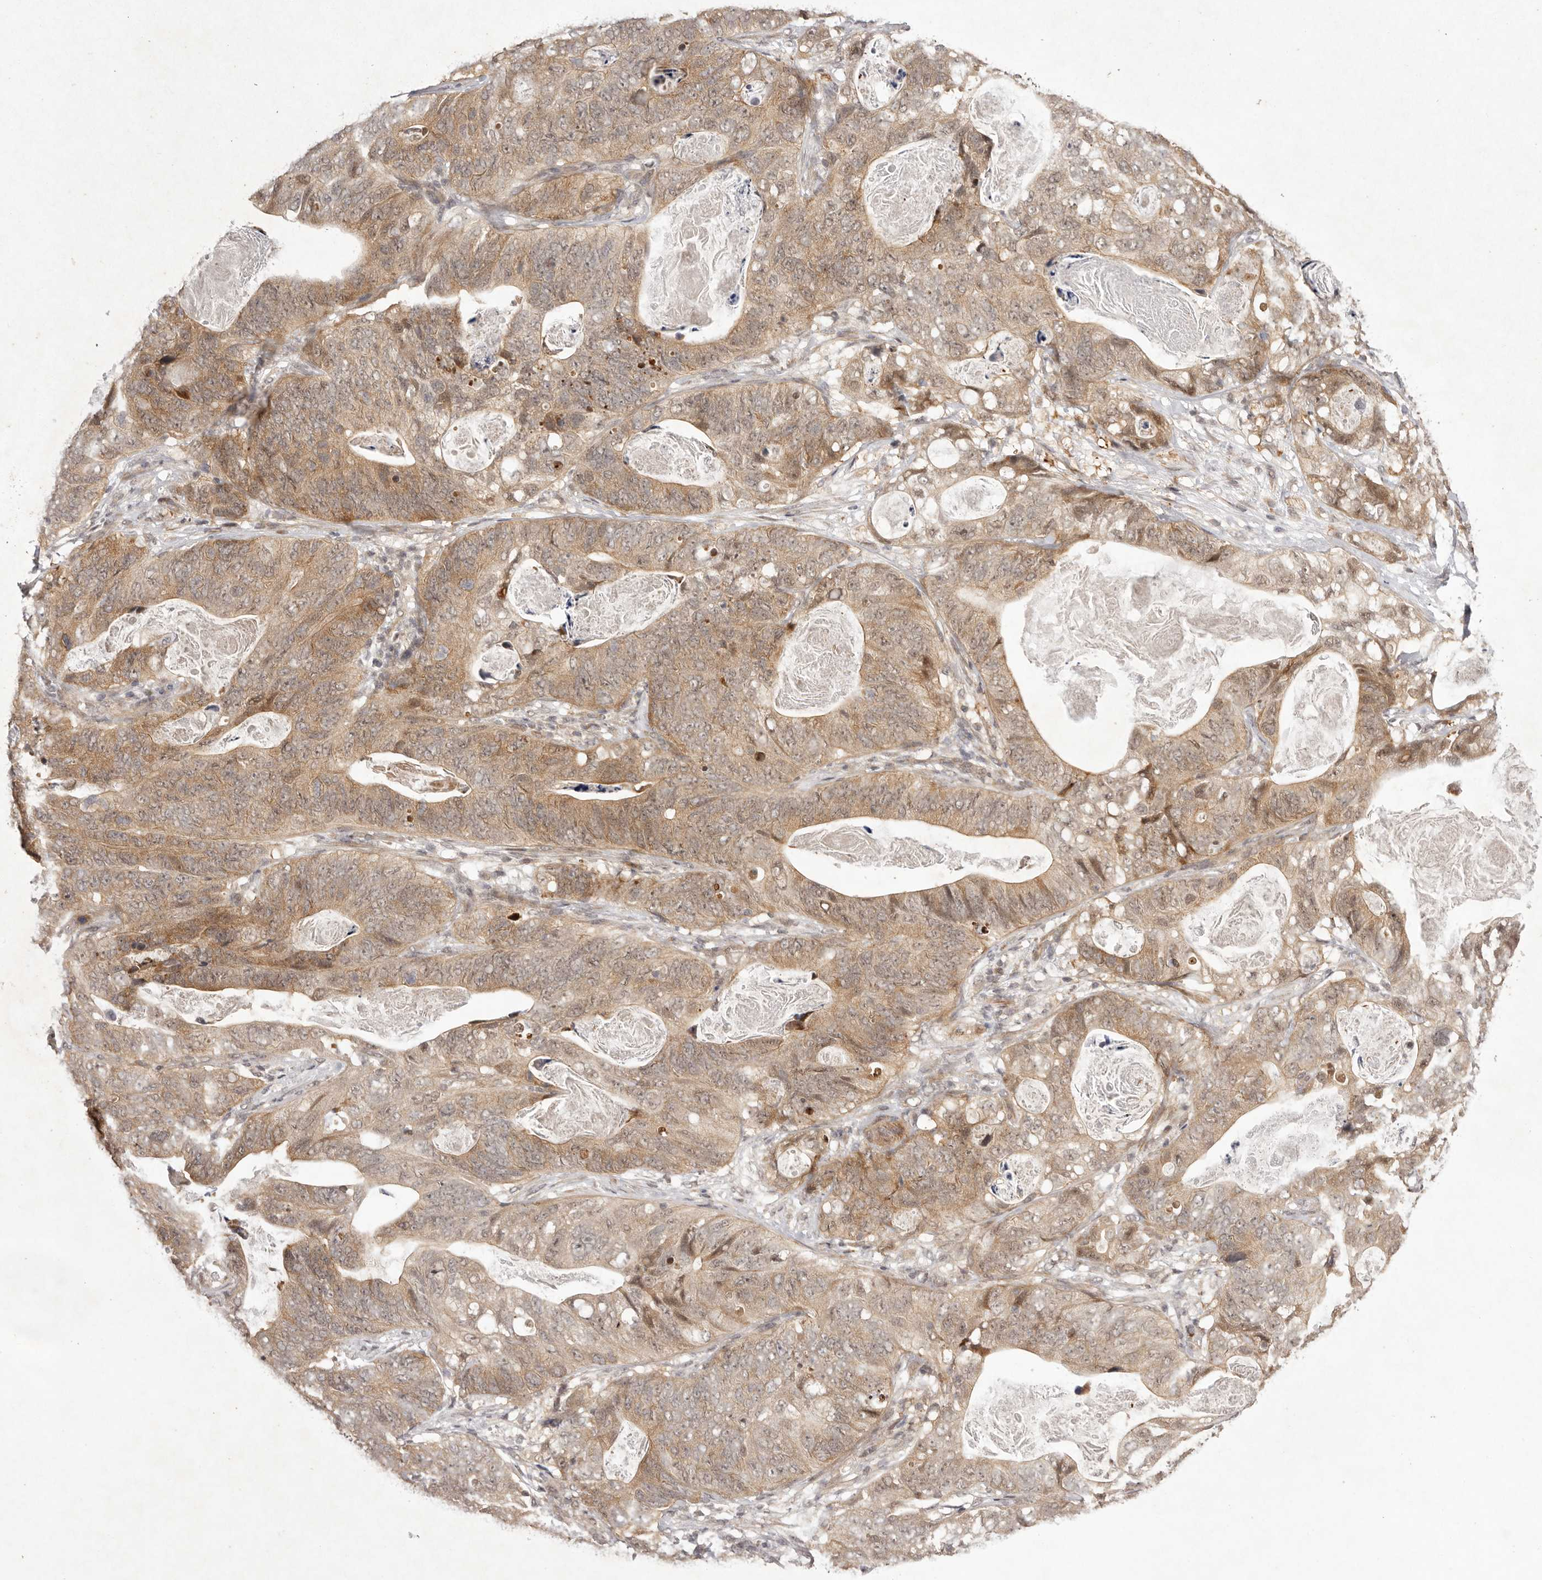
{"staining": {"intensity": "moderate", "quantity": ">75%", "location": "cytoplasmic/membranous"}, "tissue": "stomach cancer", "cell_type": "Tumor cells", "image_type": "cancer", "snomed": [{"axis": "morphology", "description": "Normal tissue, NOS"}, {"axis": "morphology", "description": "Adenocarcinoma, NOS"}, {"axis": "topography", "description": "Stomach"}], "caption": "An image of human stomach cancer stained for a protein exhibits moderate cytoplasmic/membranous brown staining in tumor cells.", "gene": "BUD31", "patient": {"sex": "female", "age": 89}}